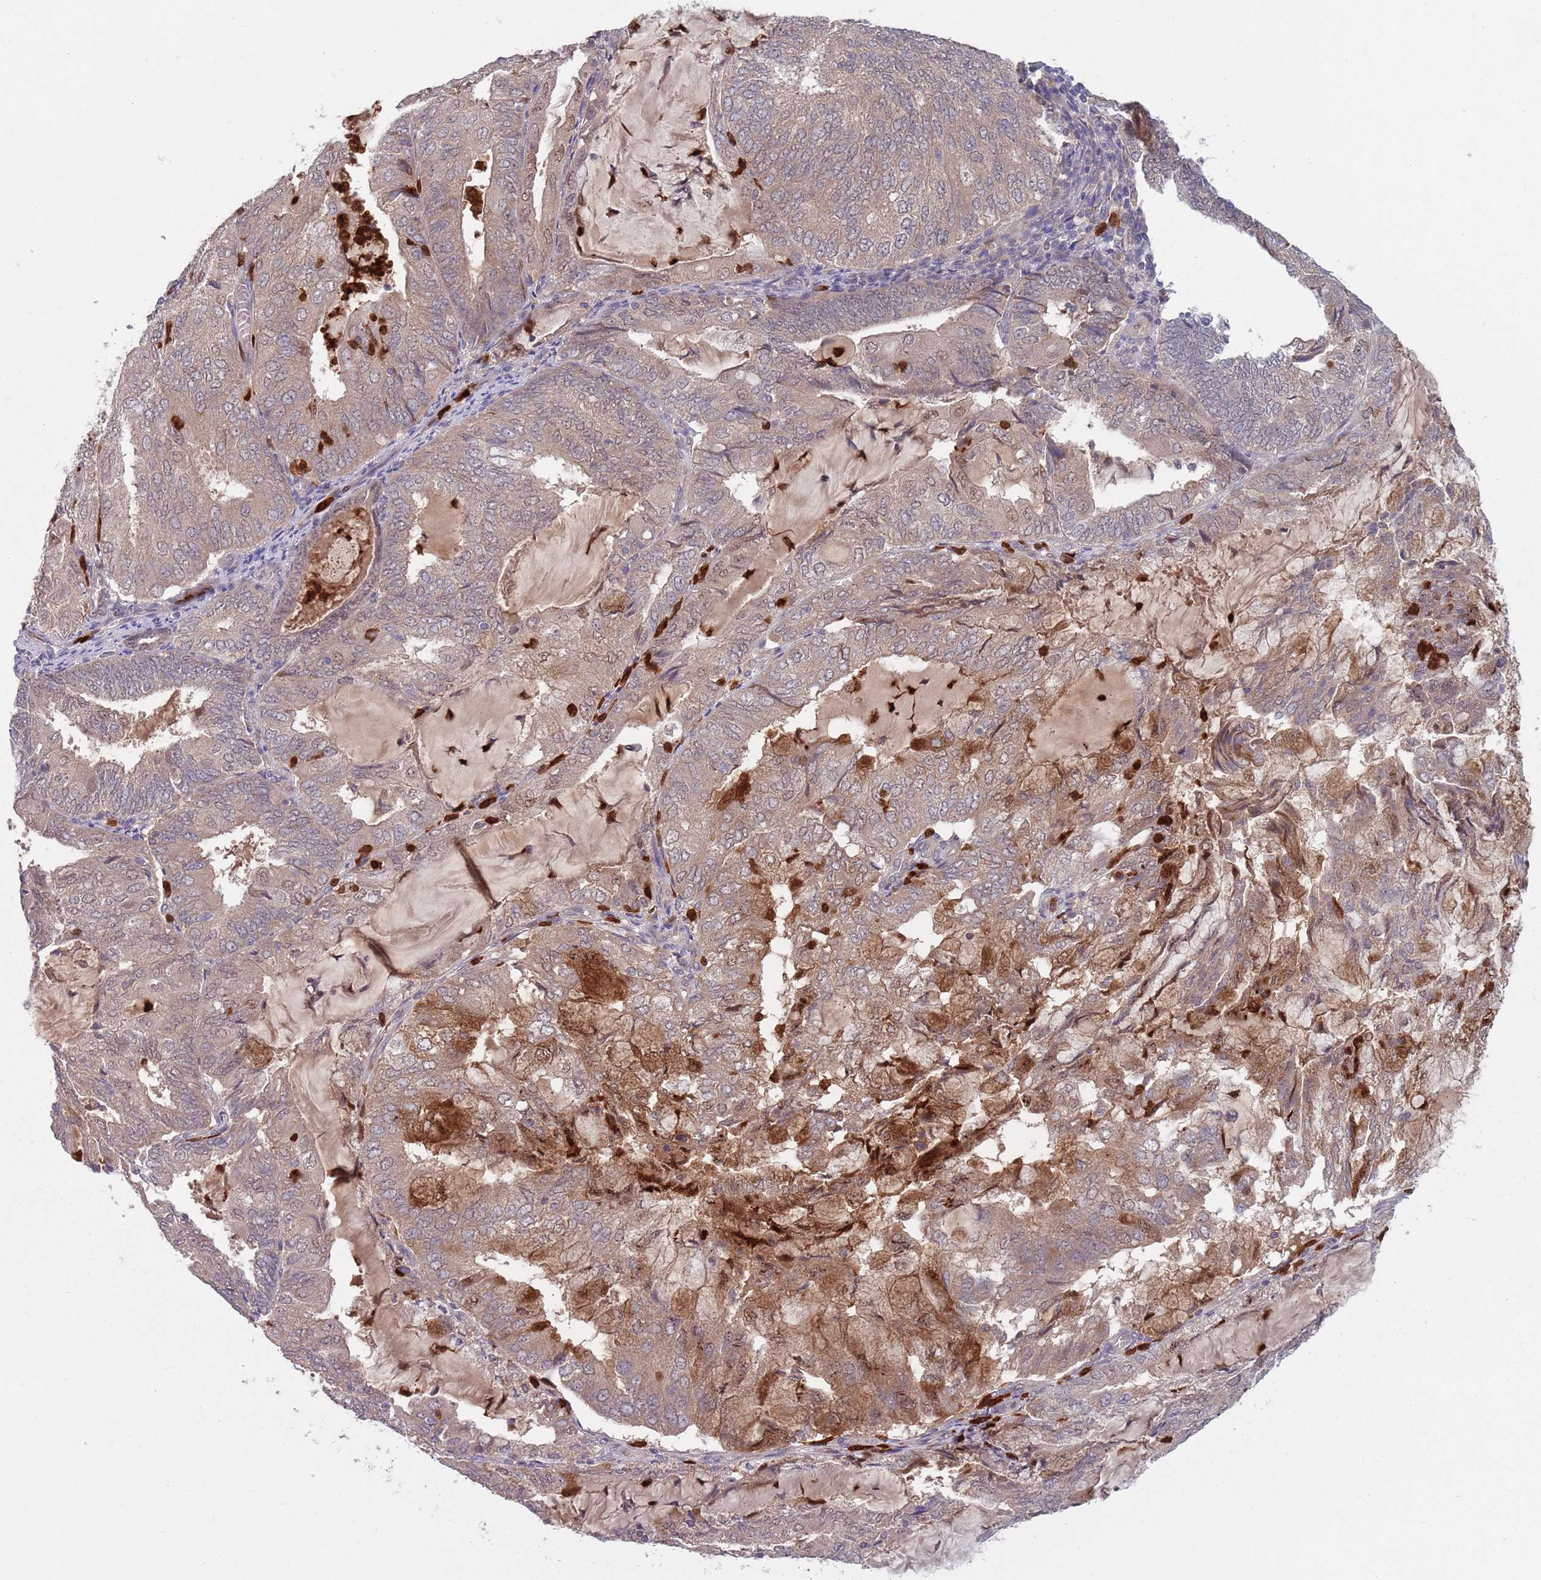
{"staining": {"intensity": "moderate", "quantity": "25%-75%", "location": "cytoplasmic/membranous"}, "tissue": "endometrial cancer", "cell_type": "Tumor cells", "image_type": "cancer", "snomed": [{"axis": "morphology", "description": "Adenocarcinoma, NOS"}, {"axis": "topography", "description": "Endometrium"}], "caption": "Protein positivity by immunohistochemistry (IHC) demonstrates moderate cytoplasmic/membranous positivity in about 25%-75% of tumor cells in endometrial cancer (adenocarcinoma).", "gene": "TYW1", "patient": {"sex": "female", "age": 81}}